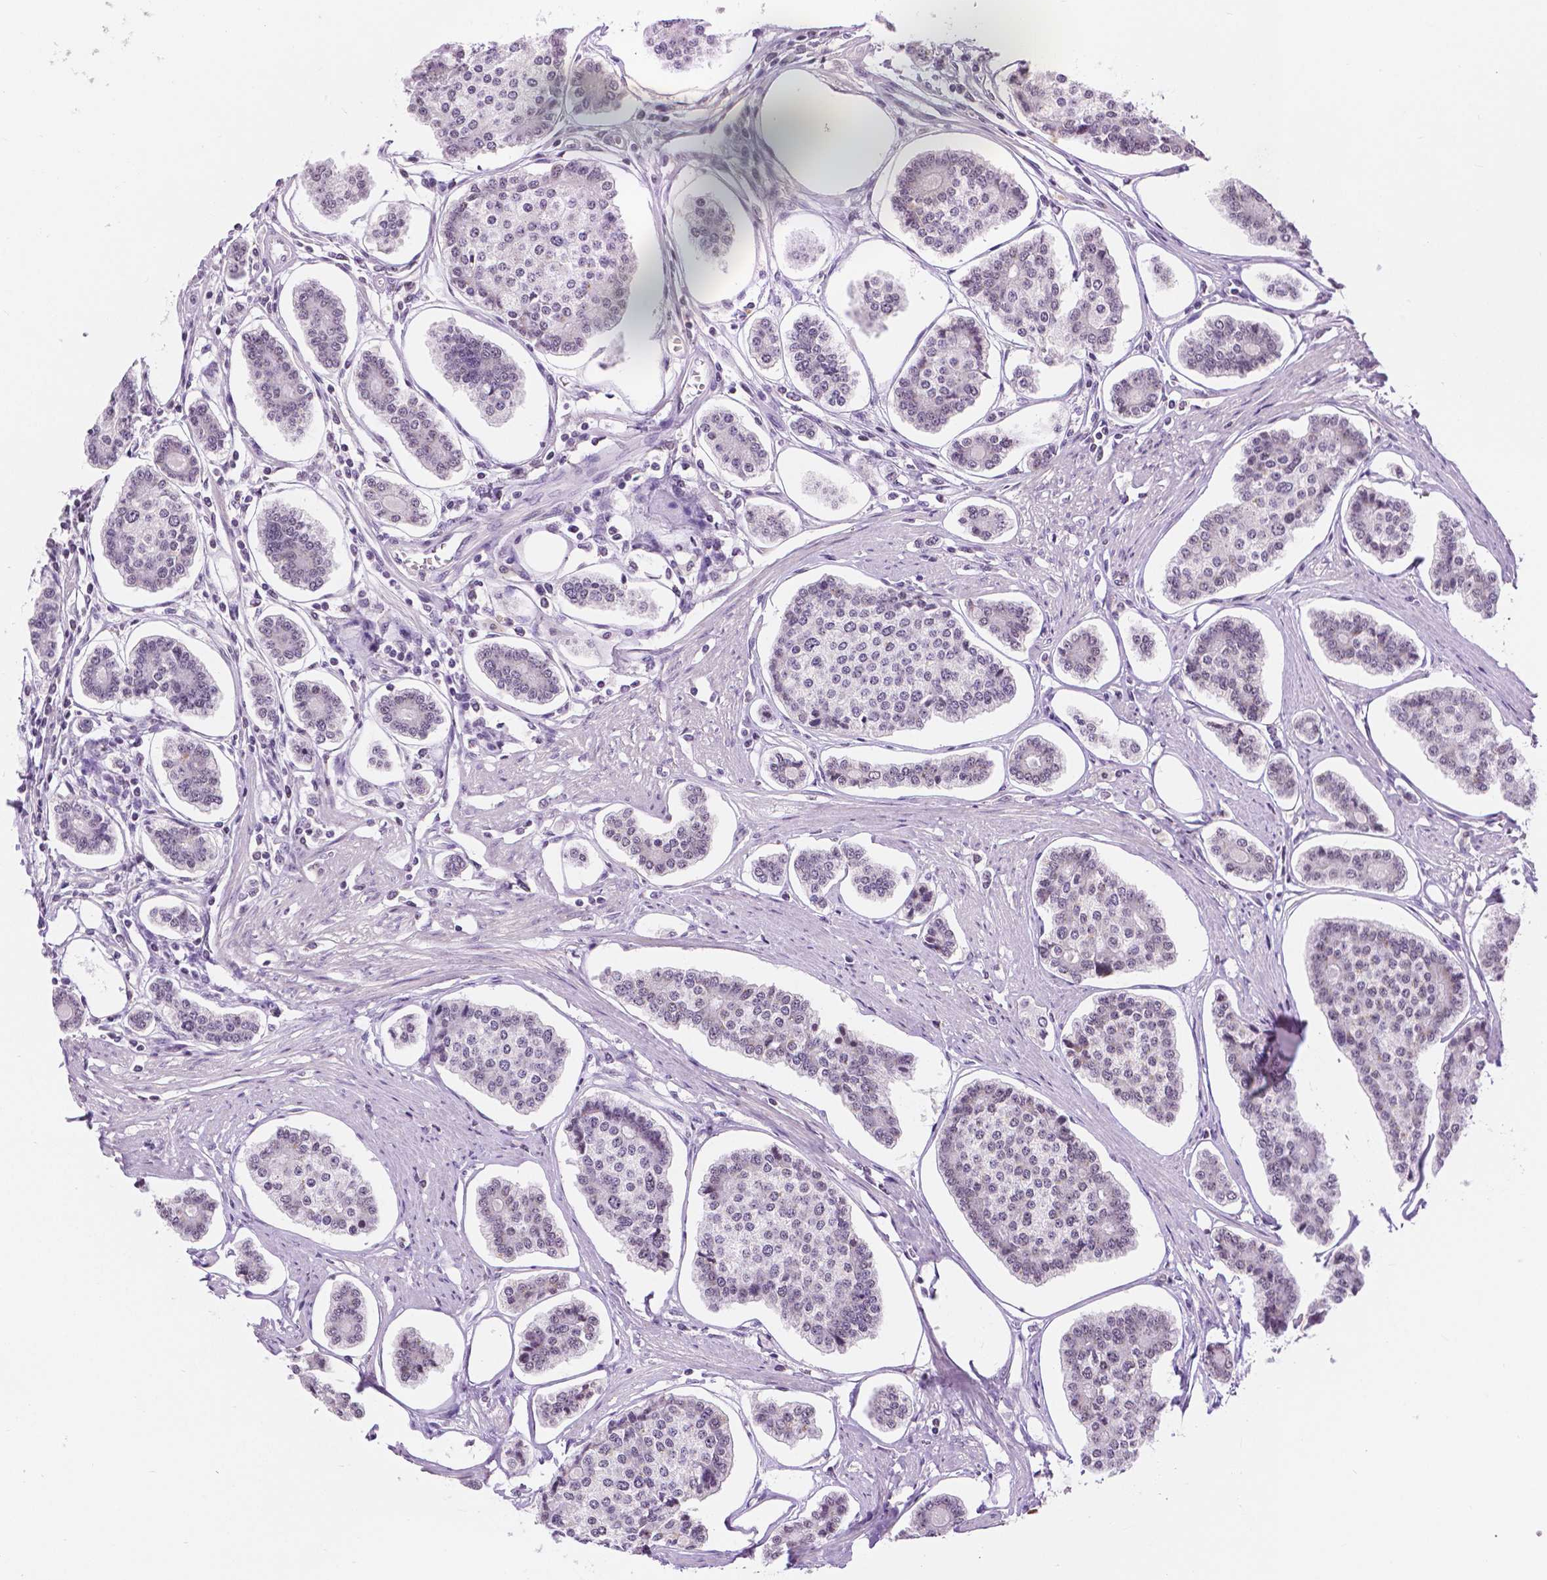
{"staining": {"intensity": "negative", "quantity": "none", "location": "none"}, "tissue": "carcinoid", "cell_type": "Tumor cells", "image_type": "cancer", "snomed": [{"axis": "morphology", "description": "Carcinoid, malignant, NOS"}, {"axis": "topography", "description": "Small intestine"}], "caption": "There is no significant positivity in tumor cells of carcinoid (malignant). The staining is performed using DAB brown chromogen with nuclei counter-stained in using hematoxylin.", "gene": "NHP2", "patient": {"sex": "female", "age": 65}}